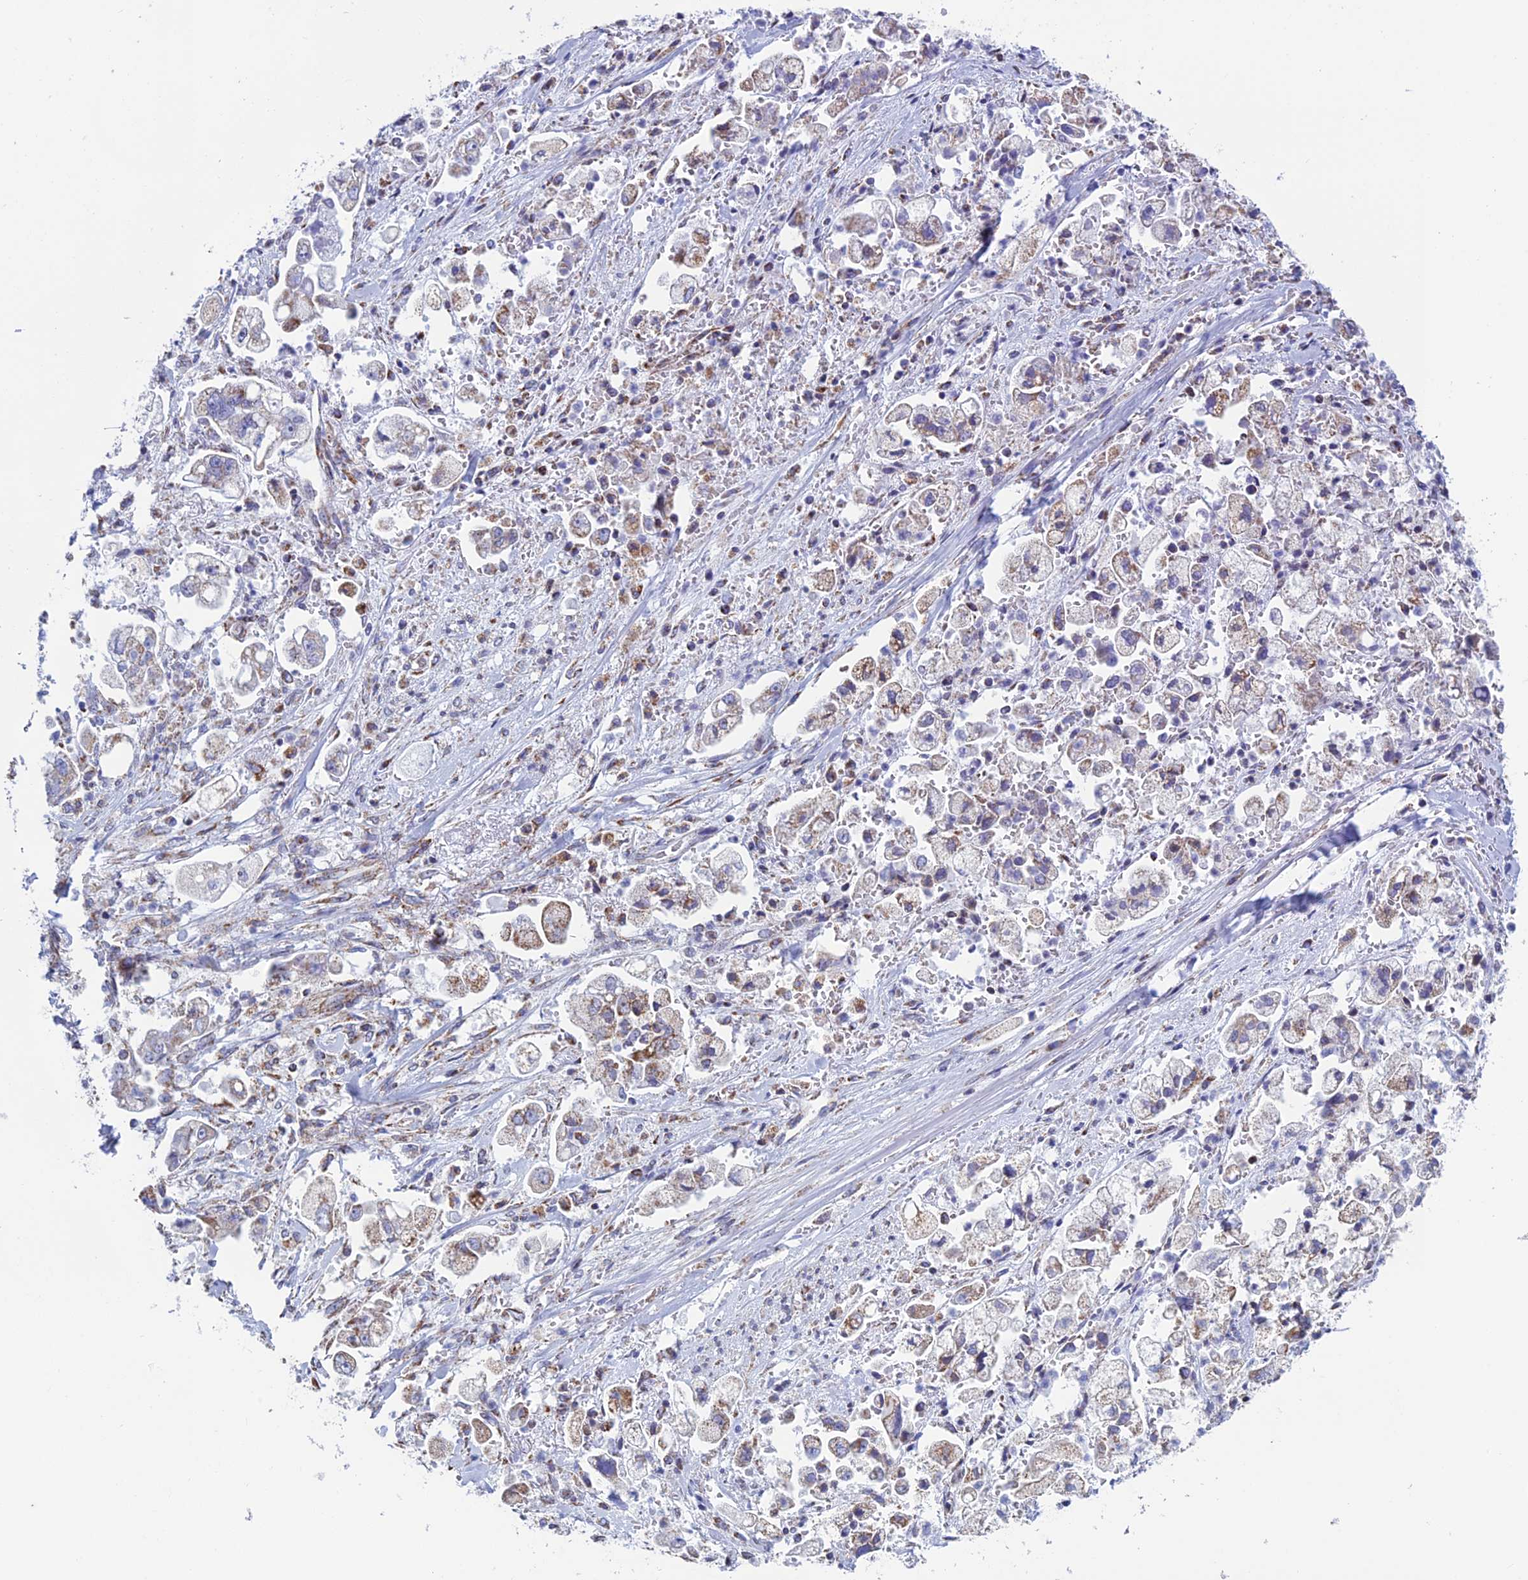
{"staining": {"intensity": "moderate", "quantity": "<25%", "location": "cytoplasmic/membranous"}, "tissue": "stomach cancer", "cell_type": "Tumor cells", "image_type": "cancer", "snomed": [{"axis": "morphology", "description": "Adenocarcinoma, NOS"}, {"axis": "topography", "description": "Stomach"}], "caption": "This micrograph reveals adenocarcinoma (stomach) stained with immunohistochemistry to label a protein in brown. The cytoplasmic/membranous of tumor cells show moderate positivity for the protein. Nuclei are counter-stained blue.", "gene": "ZNG1B", "patient": {"sex": "male", "age": 62}}